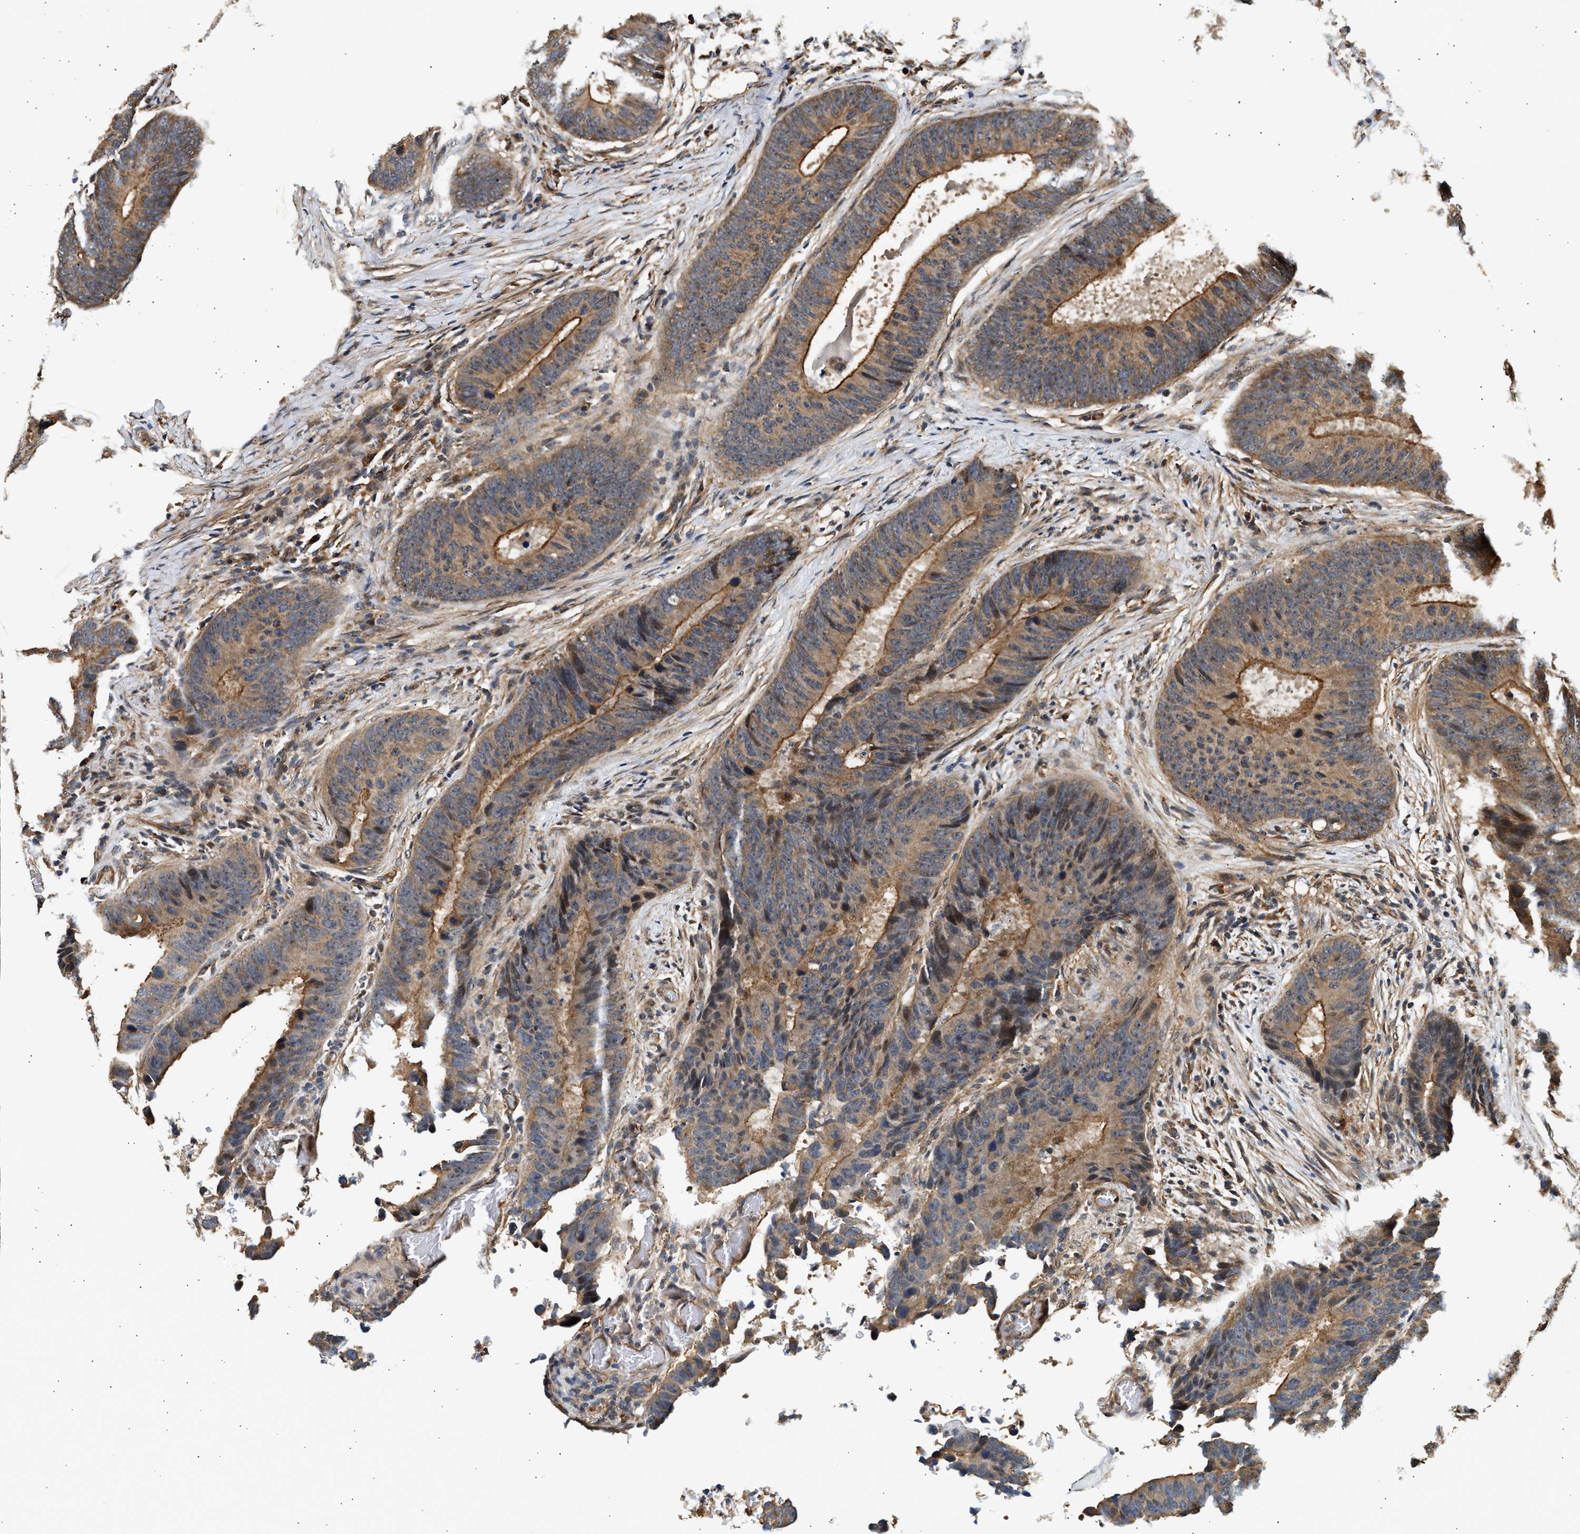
{"staining": {"intensity": "moderate", "quantity": ">75%", "location": "cytoplasmic/membranous"}, "tissue": "colorectal cancer", "cell_type": "Tumor cells", "image_type": "cancer", "snomed": [{"axis": "morphology", "description": "Adenocarcinoma, NOS"}, {"axis": "topography", "description": "Colon"}], "caption": "Adenocarcinoma (colorectal) stained with DAB immunohistochemistry demonstrates medium levels of moderate cytoplasmic/membranous expression in about >75% of tumor cells.", "gene": "DUSP14", "patient": {"sex": "male", "age": 56}}